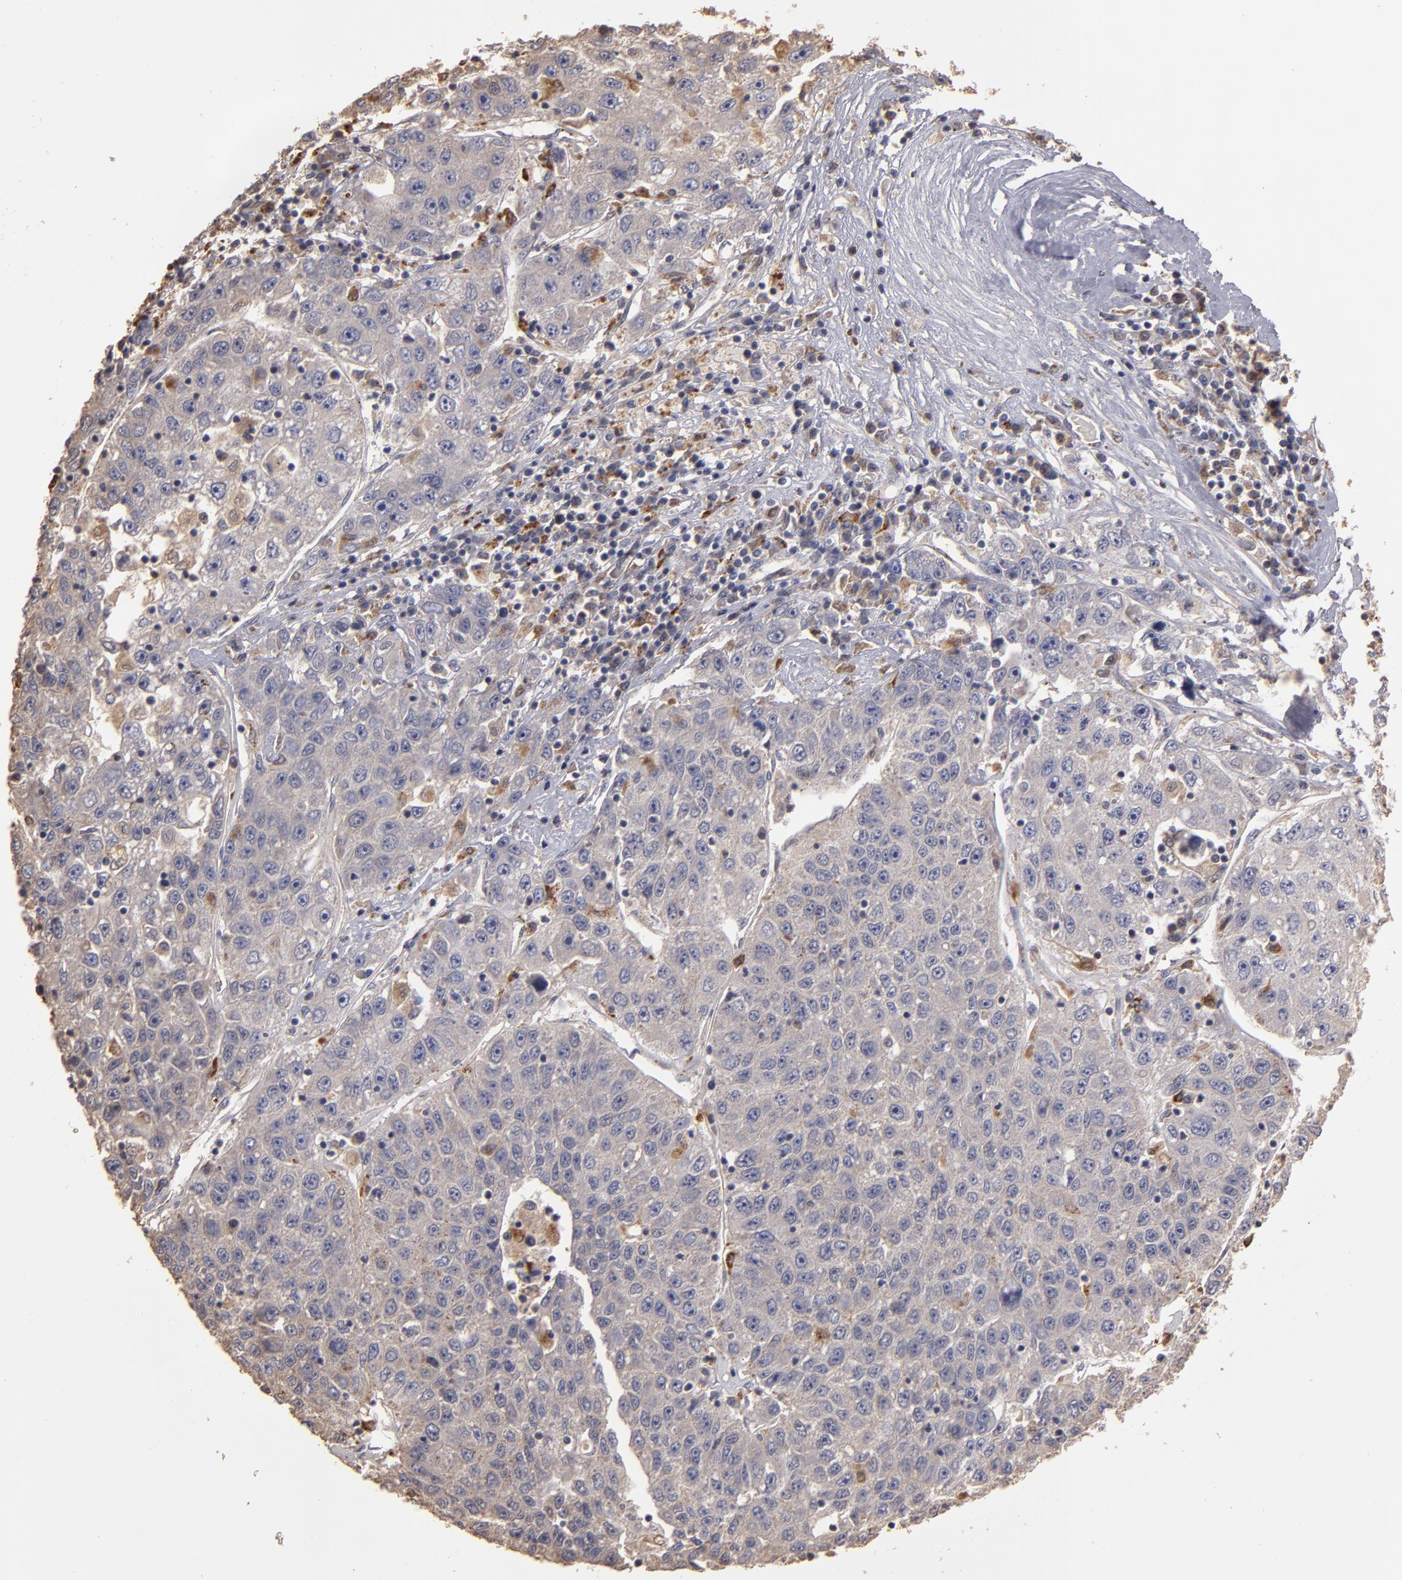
{"staining": {"intensity": "weak", "quantity": "<25%", "location": "cytoplasmic/membranous"}, "tissue": "liver cancer", "cell_type": "Tumor cells", "image_type": "cancer", "snomed": [{"axis": "morphology", "description": "Carcinoma, Hepatocellular, NOS"}, {"axis": "topography", "description": "Liver"}], "caption": "A photomicrograph of human liver cancer (hepatocellular carcinoma) is negative for staining in tumor cells. (DAB (3,3'-diaminobenzidine) immunohistochemistry (IHC) with hematoxylin counter stain).", "gene": "TRAF1", "patient": {"sex": "male", "age": 49}}